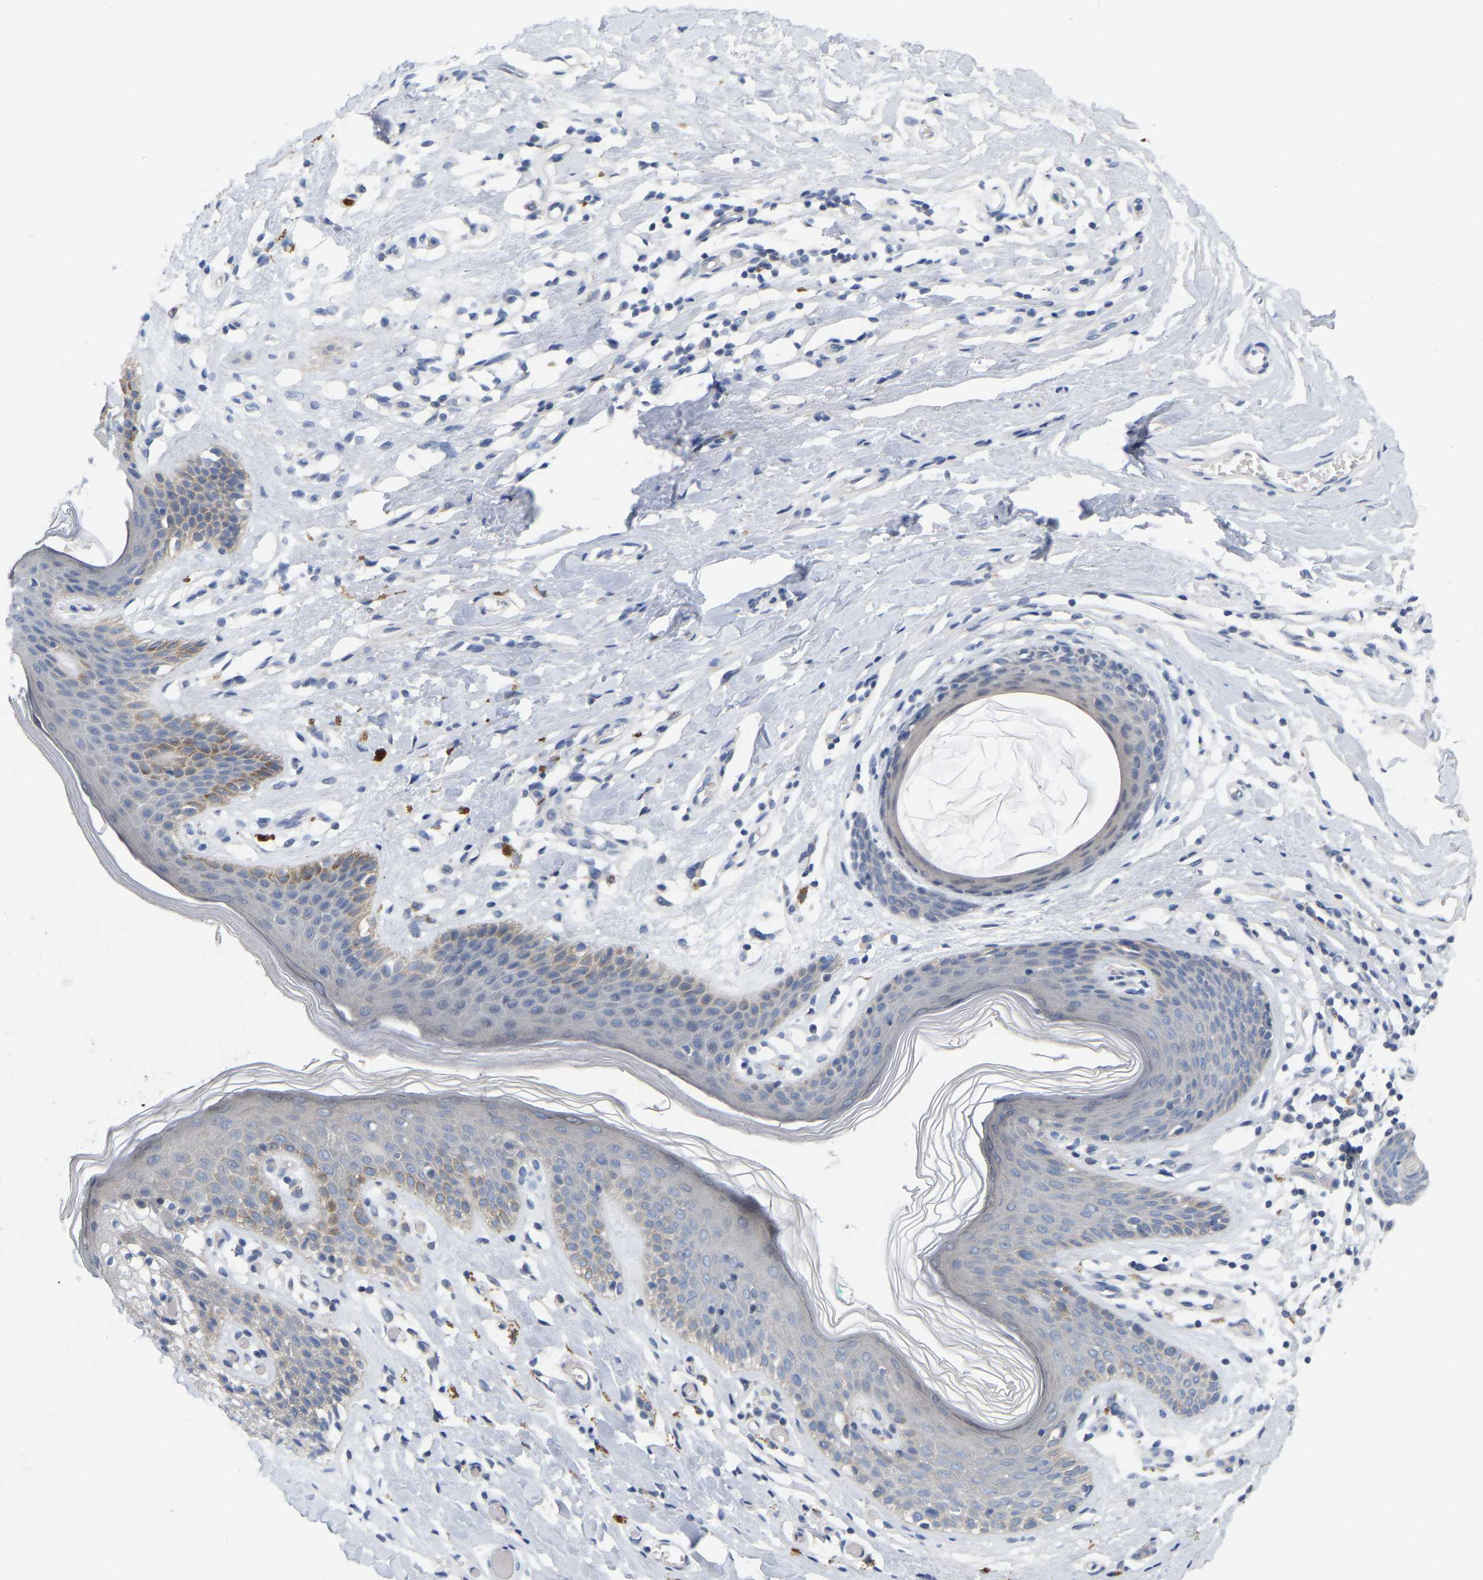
{"staining": {"intensity": "moderate", "quantity": "<25%", "location": "cytoplasmic/membranous"}, "tissue": "skin", "cell_type": "Epidermal cells", "image_type": "normal", "snomed": [{"axis": "morphology", "description": "Normal tissue, NOS"}, {"axis": "topography", "description": "Vulva"}], "caption": "Human skin stained for a protein (brown) exhibits moderate cytoplasmic/membranous positive expression in about <25% of epidermal cells.", "gene": "WIPI2", "patient": {"sex": "female", "age": 66}}